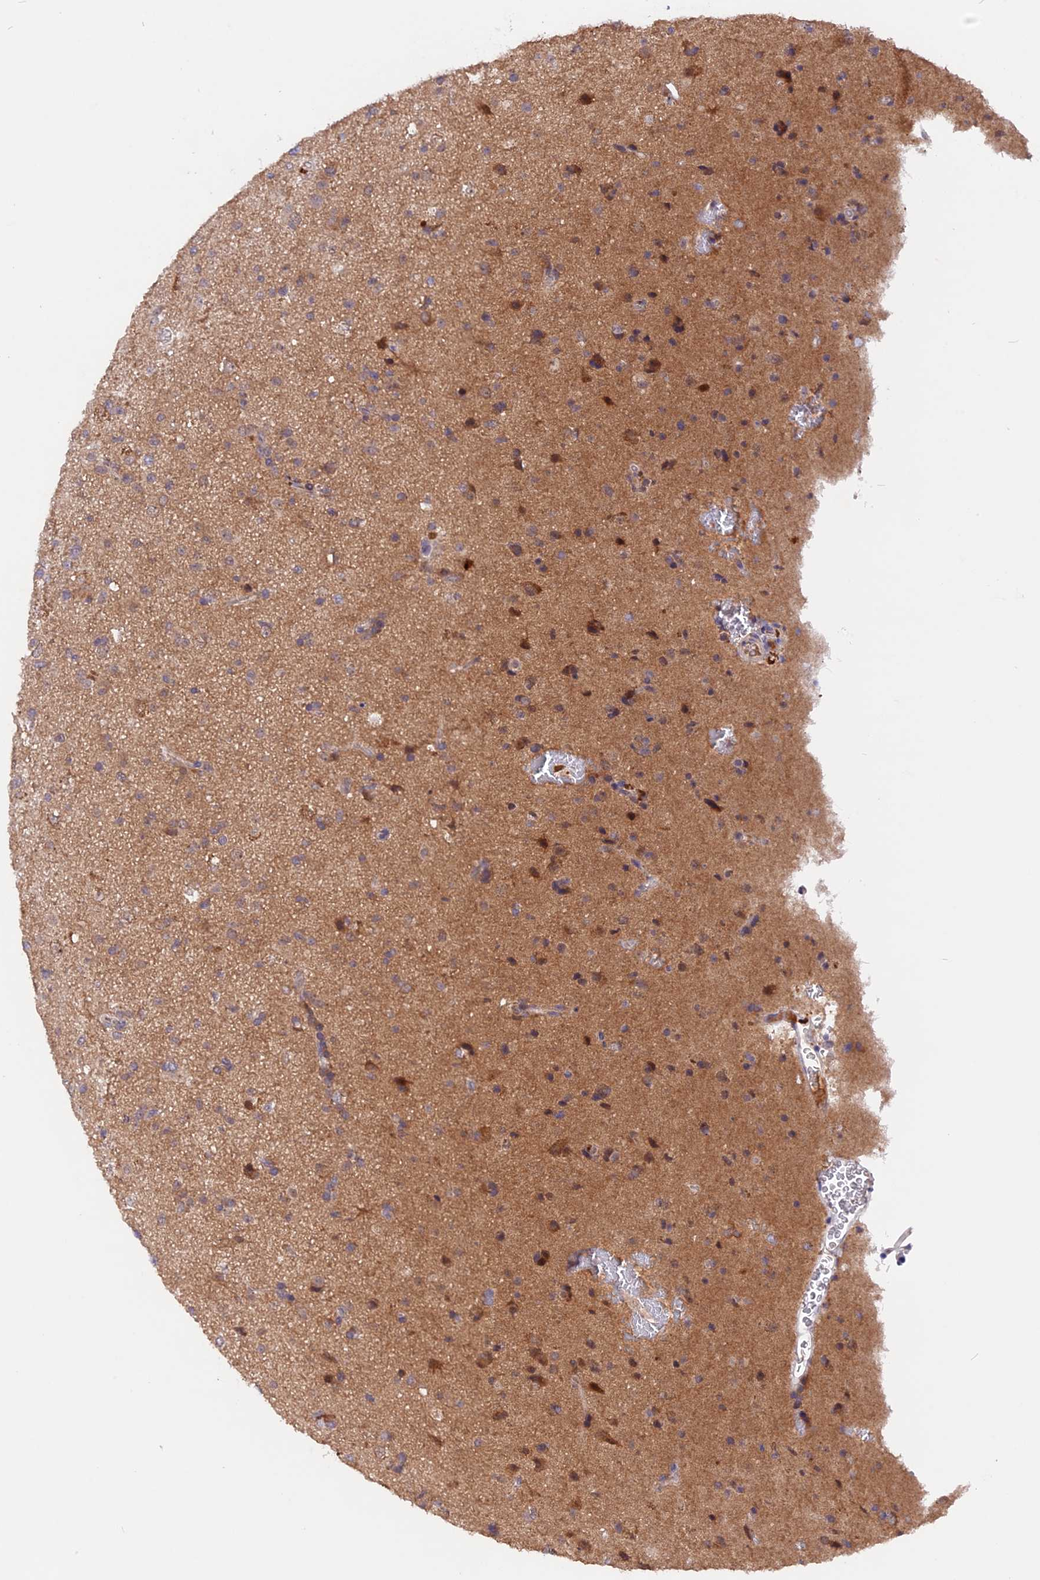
{"staining": {"intensity": "moderate", "quantity": "25%-75%", "location": "cytoplasmic/membranous"}, "tissue": "glioma", "cell_type": "Tumor cells", "image_type": "cancer", "snomed": [{"axis": "morphology", "description": "Glioma, malignant, Low grade"}, {"axis": "topography", "description": "Brain"}], "caption": "Protein expression analysis of human glioma reveals moderate cytoplasmic/membranous positivity in about 25%-75% of tumor cells.", "gene": "MARK4", "patient": {"sex": "male", "age": 65}}